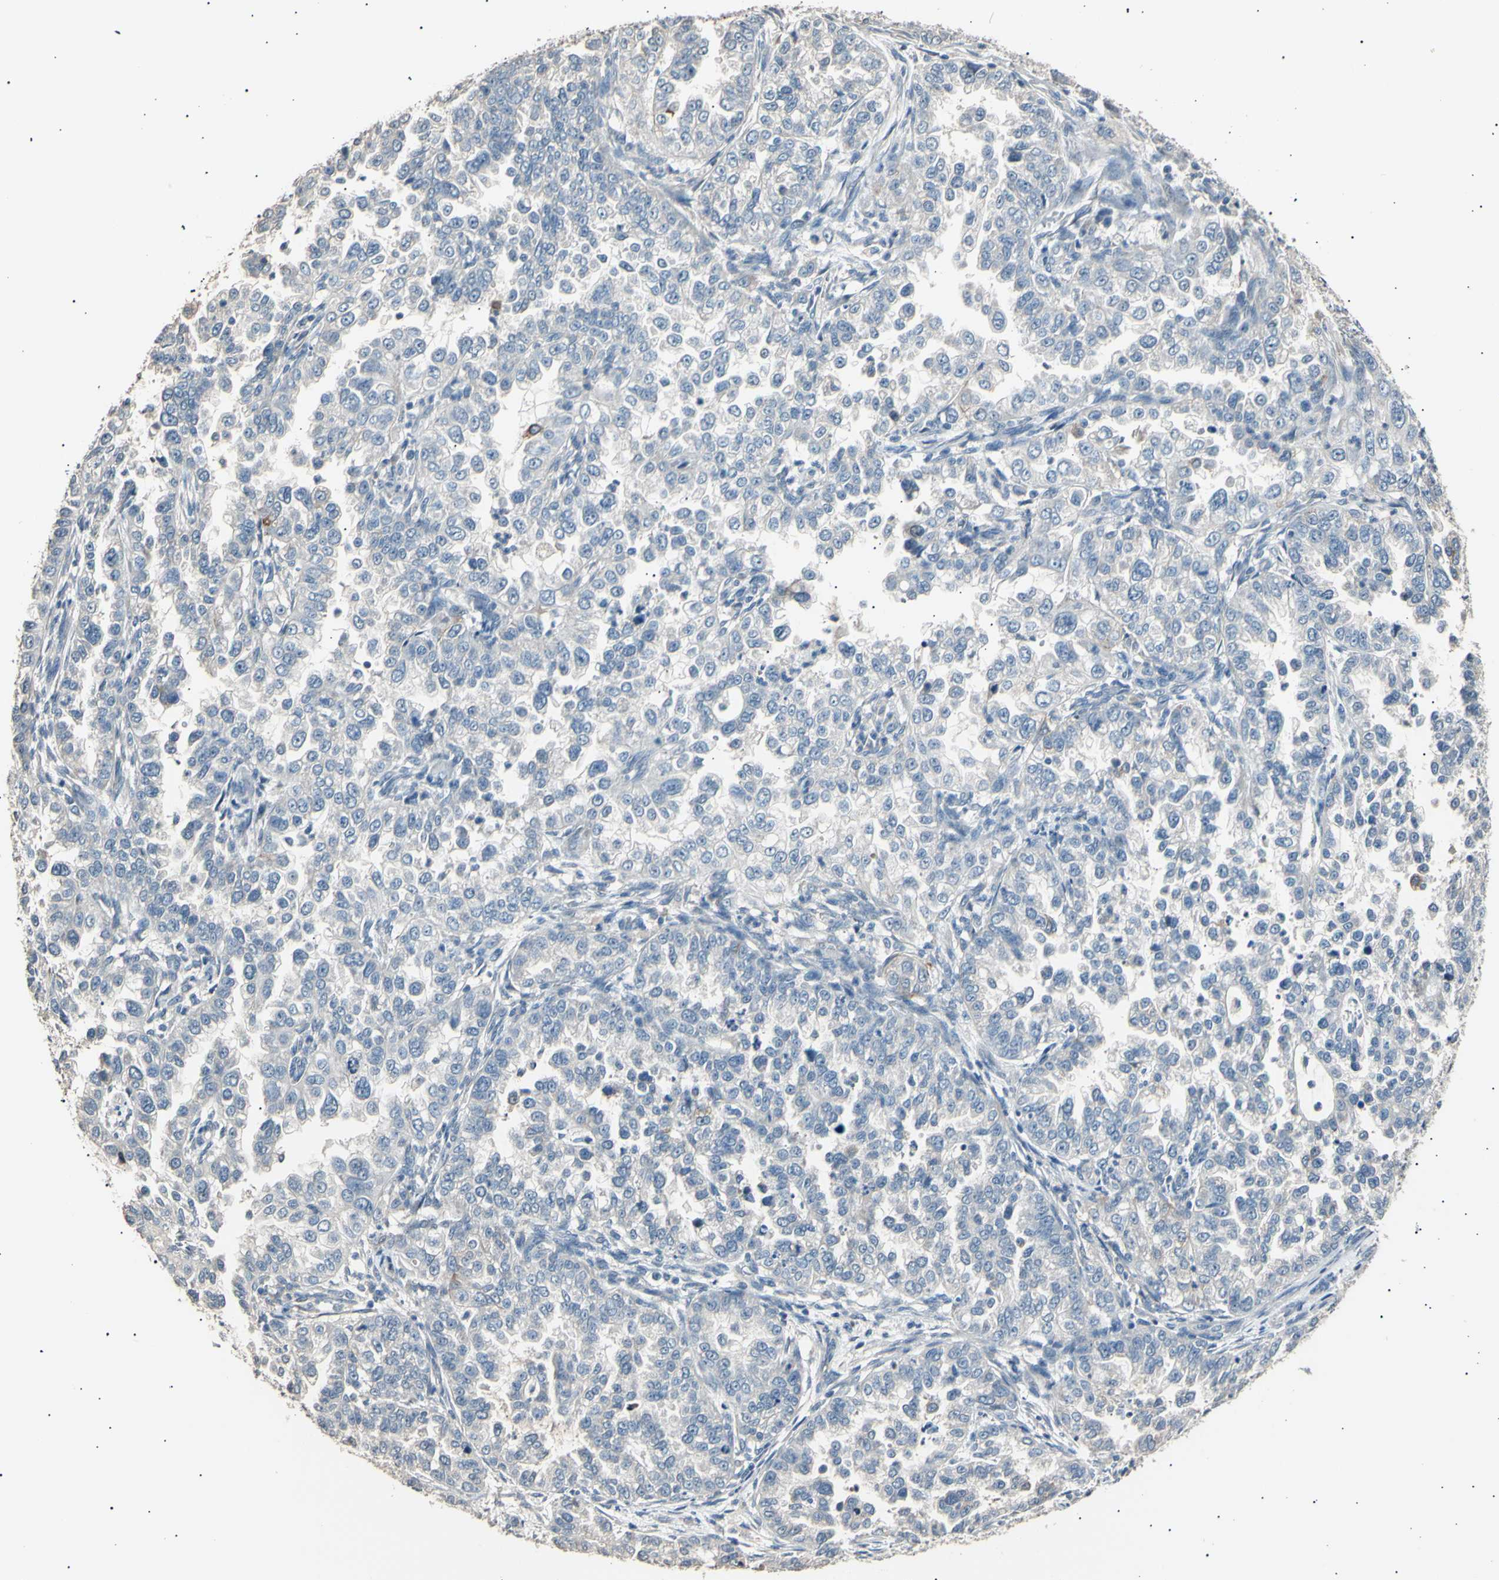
{"staining": {"intensity": "negative", "quantity": "none", "location": "none"}, "tissue": "endometrial cancer", "cell_type": "Tumor cells", "image_type": "cancer", "snomed": [{"axis": "morphology", "description": "Adenocarcinoma, NOS"}, {"axis": "topography", "description": "Endometrium"}], "caption": "This is an immunohistochemistry (IHC) image of adenocarcinoma (endometrial). There is no staining in tumor cells.", "gene": "LDLR", "patient": {"sex": "female", "age": 85}}